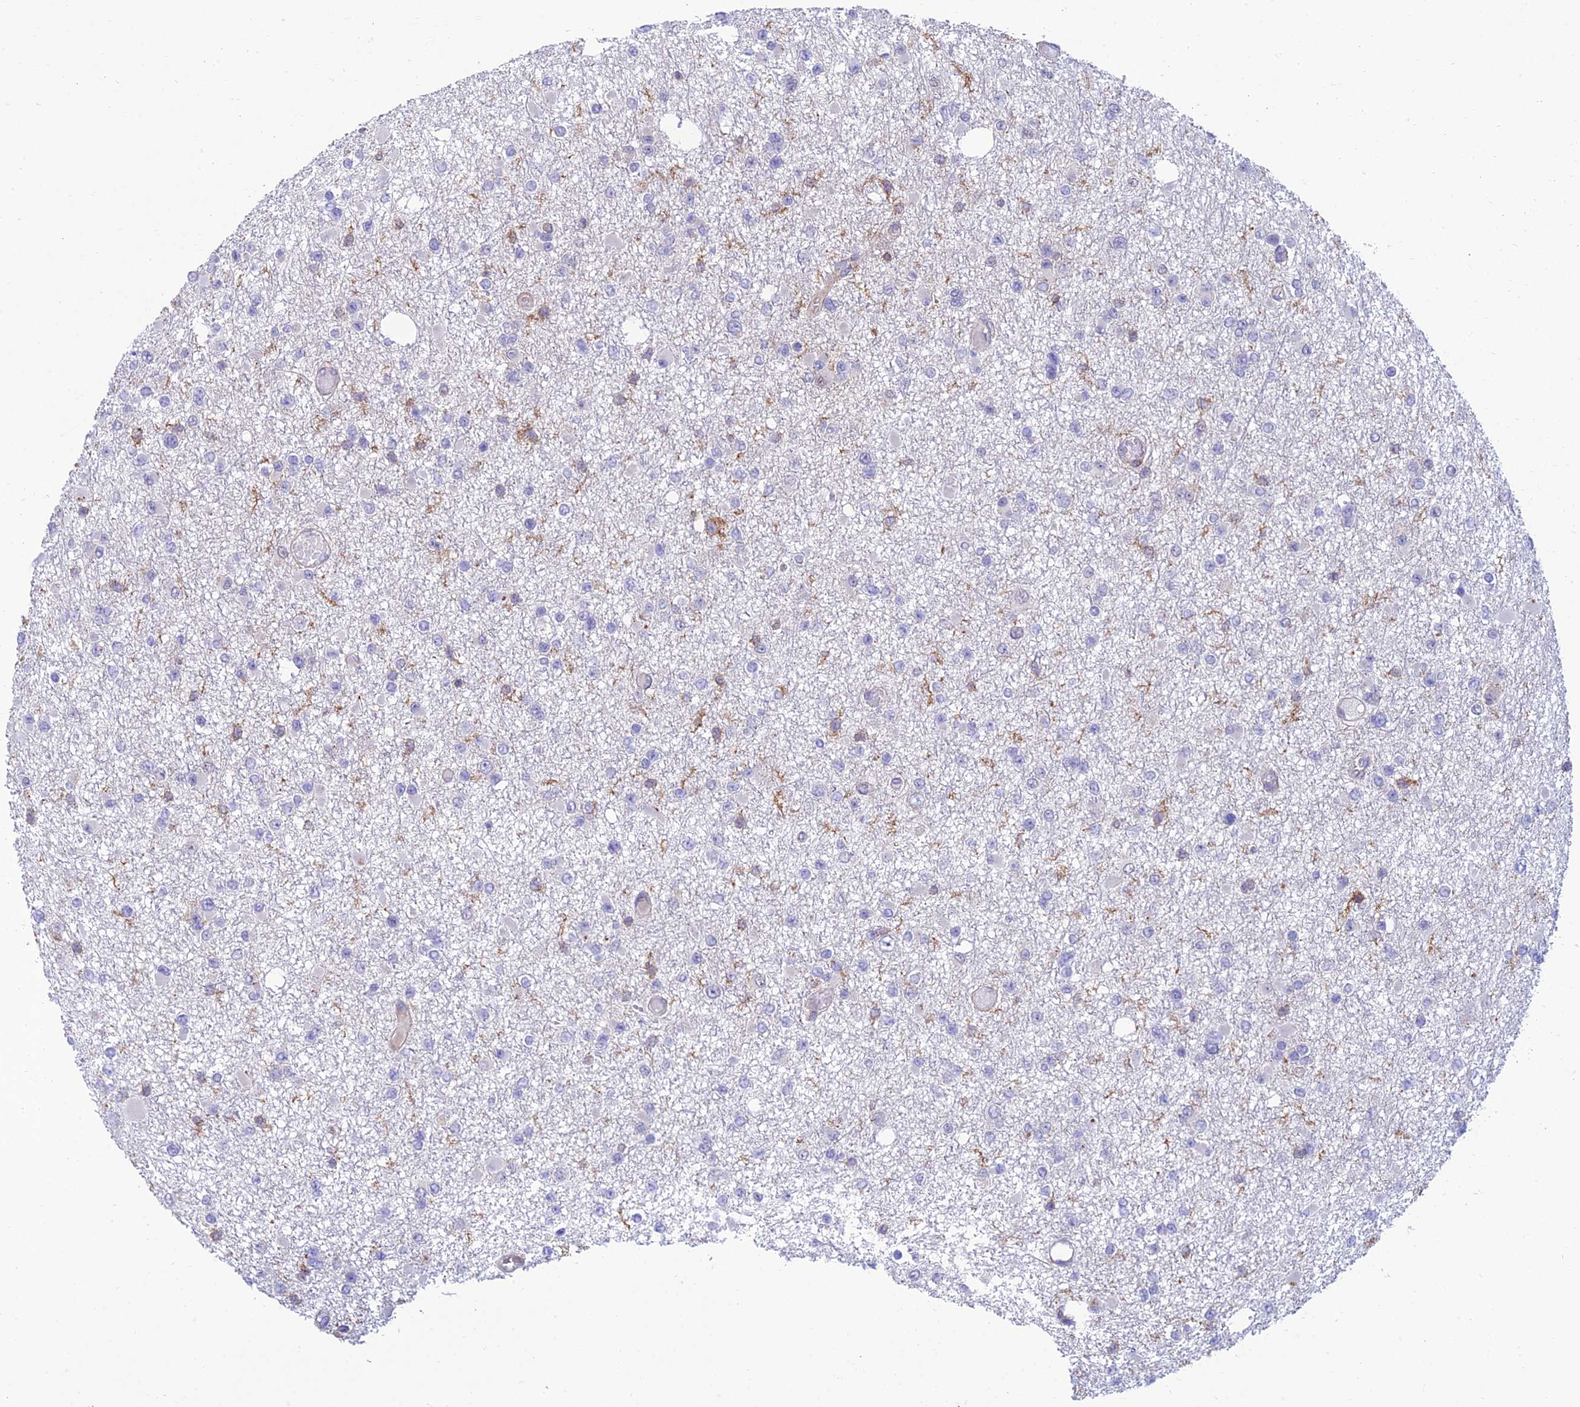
{"staining": {"intensity": "negative", "quantity": "none", "location": "none"}, "tissue": "glioma", "cell_type": "Tumor cells", "image_type": "cancer", "snomed": [{"axis": "morphology", "description": "Glioma, malignant, Low grade"}, {"axis": "topography", "description": "Brain"}], "caption": "An immunohistochemistry (IHC) micrograph of glioma is shown. There is no staining in tumor cells of glioma. Brightfield microscopy of IHC stained with DAB (3,3'-diaminobenzidine) (brown) and hematoxylin (blue), captured at high magnification.", "gene": "IRAK3", "patient": {"sex": "female", "age": 22}}